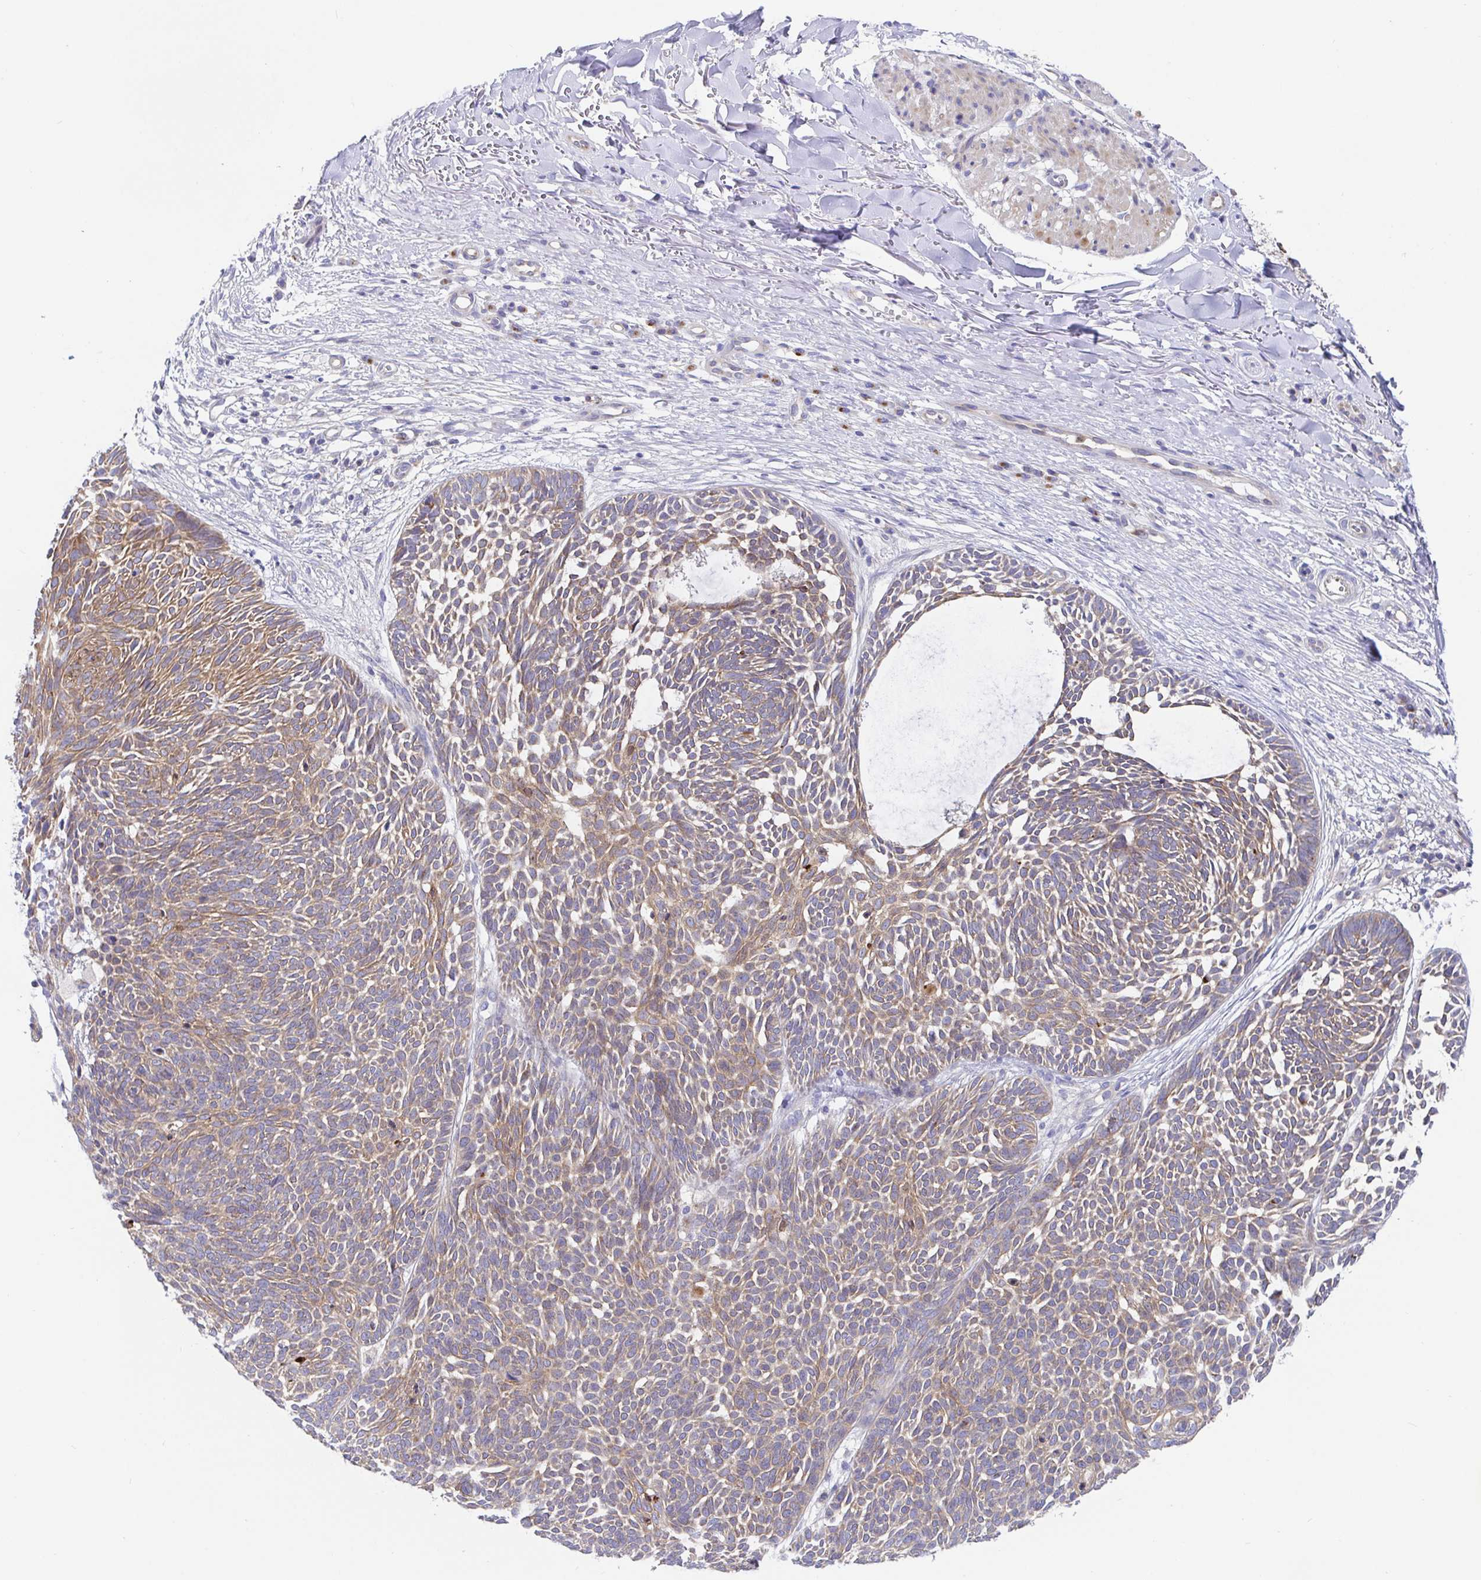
{"staining": {"intensity": "moderate", "quantity": "25%-75%", "location": "cytoplasmic/membranous"}, "tissue": "skin cancer", "cell_type": "Tumor cells", "image_type": "cancer", "snomed": [{"axis": "morphology", "description": "Basal cell carcinoma"}, {"axis": "topography", "description": "Skin"}, {"axis": "topography", "description": "Skin of trunk"}], "caption": "IHC (DAB) staining of basal cell carcinoma (skin) shows moderate cytoplasmic/membranous protein staining in approximately 25%-75% of tumor cells.", "gene": "GOLGA1", "patient": {"sex": "male", "age": 74}}